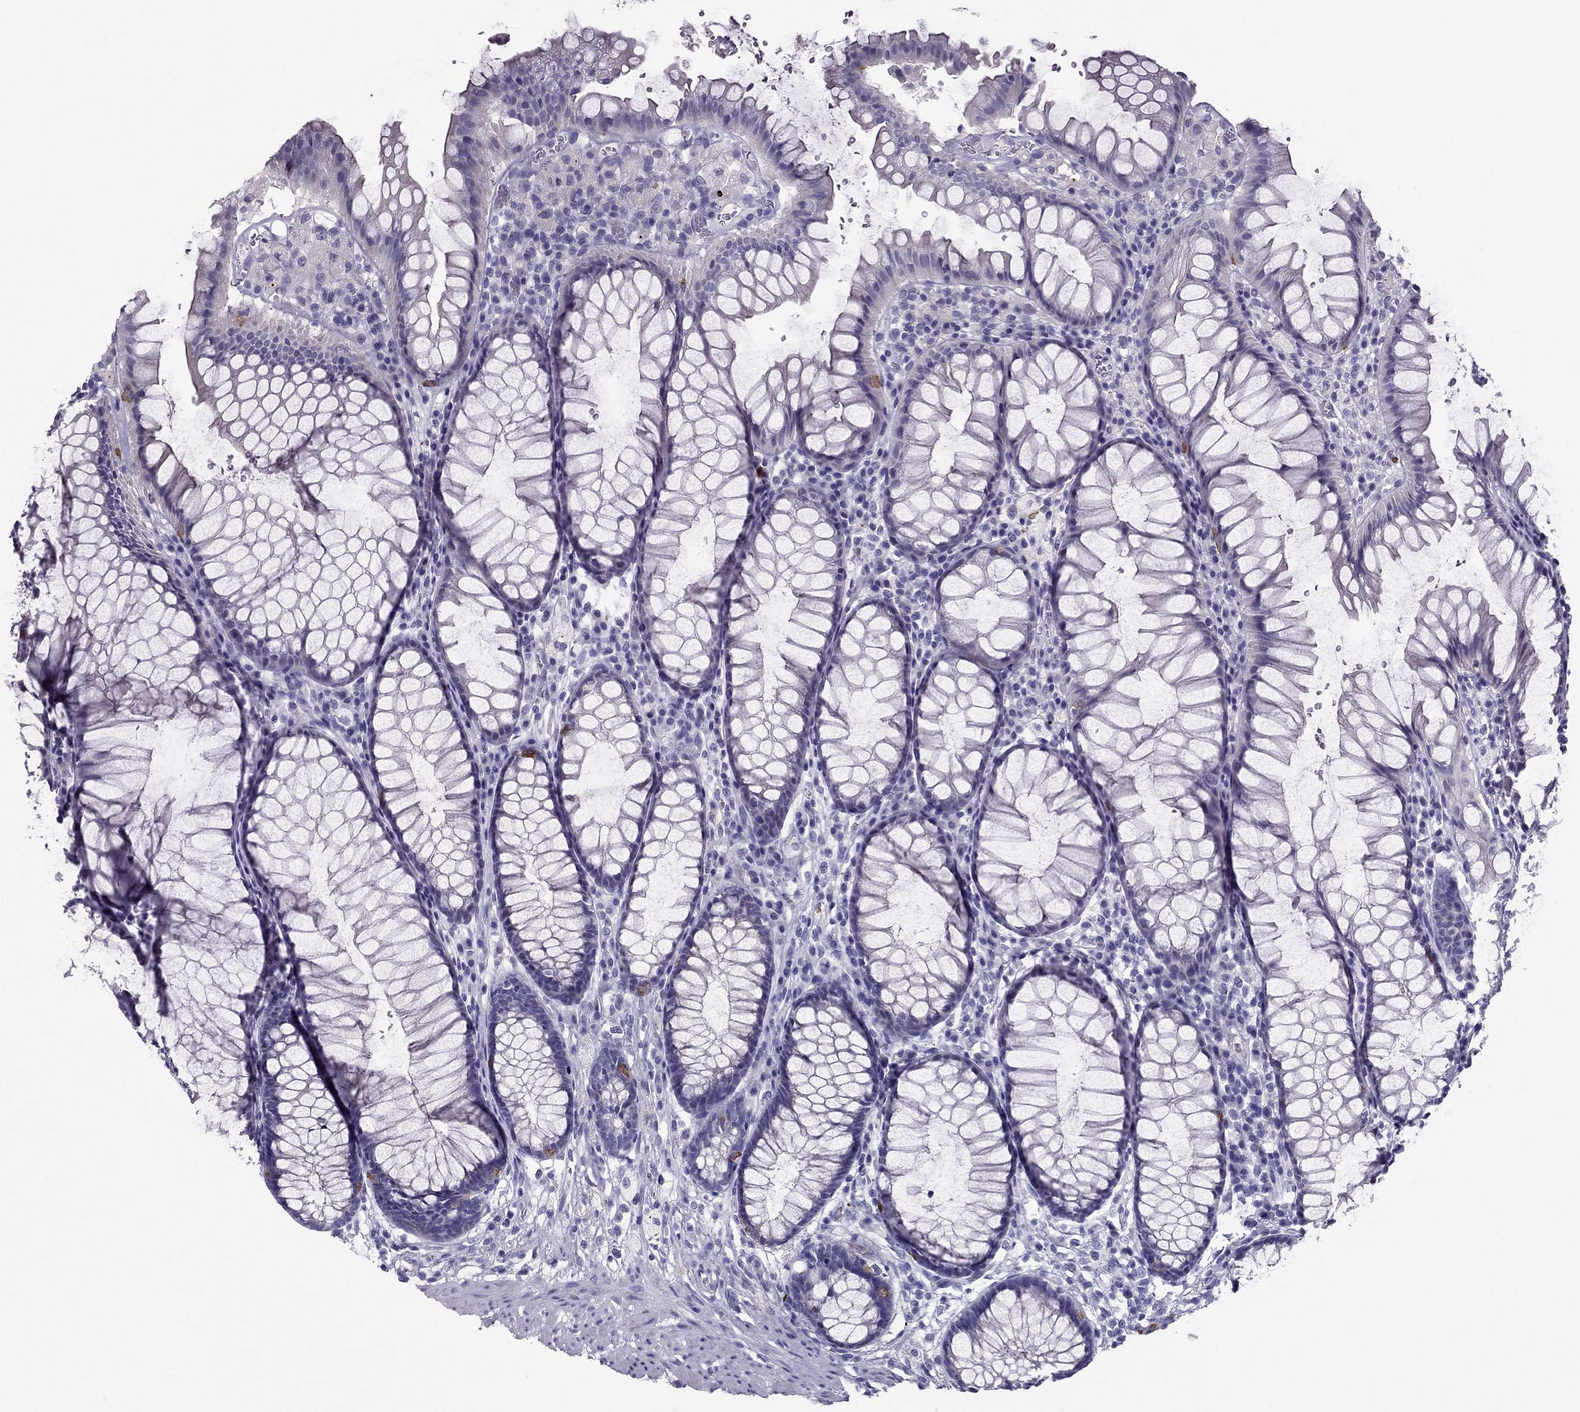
{"staining": {"intensity": "moderate", "quantity": "<25%", "location": "cytoplasmic/membranous"}, "tissue": "rectum", "cell_type": "Glandular cells", "image_type": "normal", "snomed": [{"axis": "morphology", "description": "Normal tissue, NOS"}, {"axis": "topography", "description": "Rectum"}], "caption": "IHC micrograph of unremarkable rectum: rectum stained using IHC demonstrates low levels of moderate protein expression localized specifically in the cytoplasmic/membranous of glandular cells, appearing as a cytoplasmic/membranous brown color.", "gene": "PDE6A", "patient": {"sex": "female", "age": 68}}